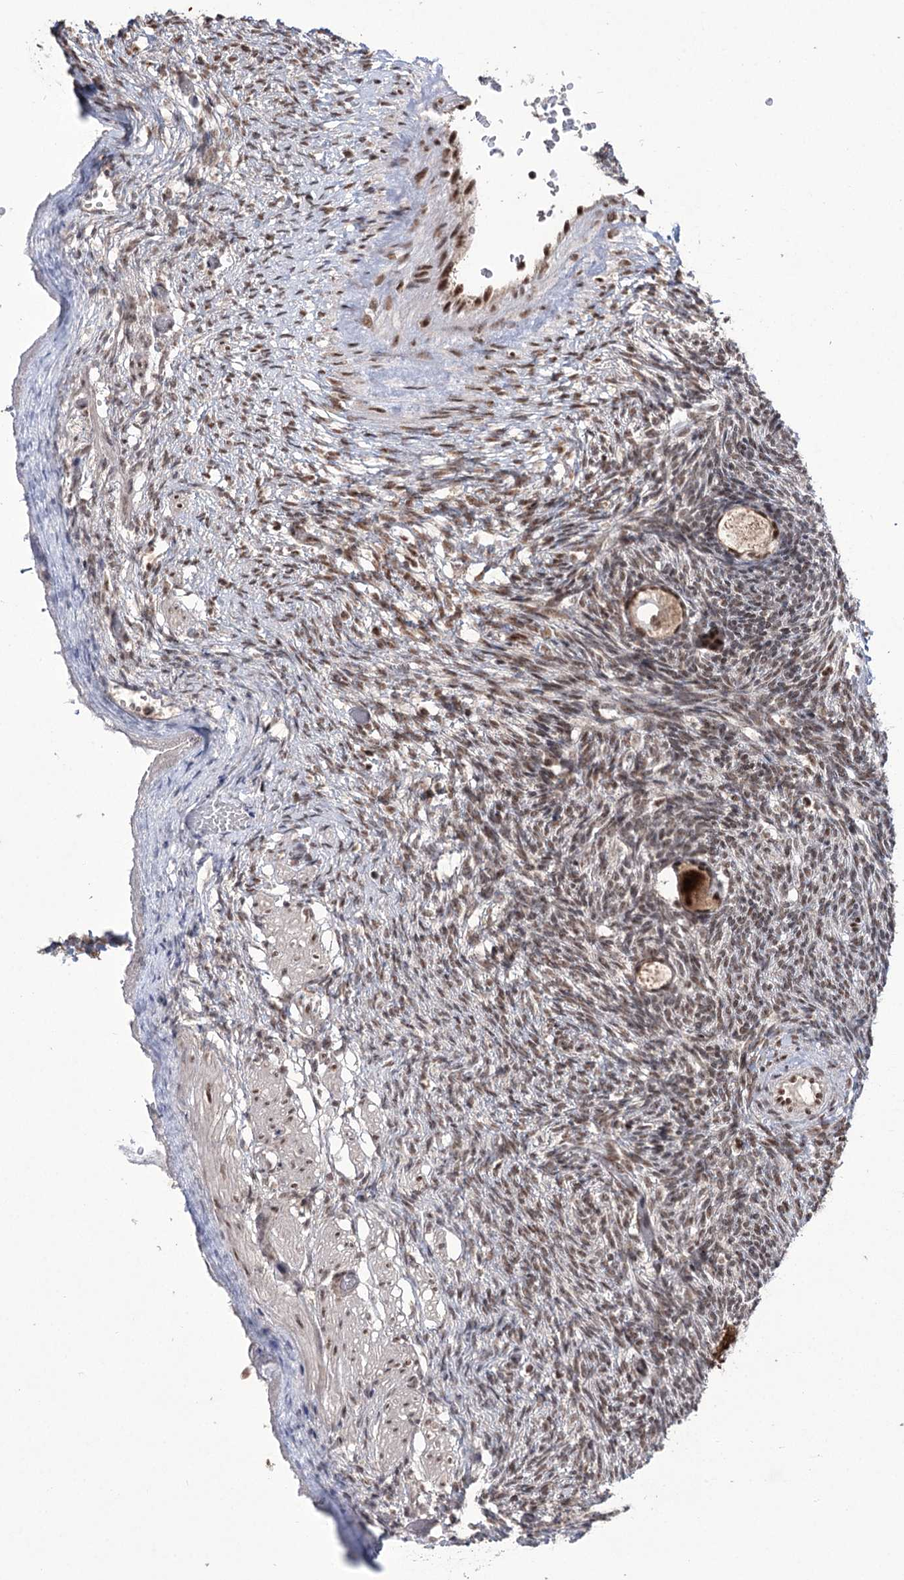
{"staining": {"intensity": "strong", "quantity": ">75%", "location": "cytoplasmic/membranous,nuclear"}, "tissue": "ovary", "cell_type": "Follicle cells", "image_type": "normal", "snomed": [{"axis": "morphology", "description": "Normal tissue, NOS"}, {"axis": "topography", "description": "Ovary"}], "caption": "Ovary stained with immunohistochemistry displays strong cytoplasmic/membranous,nuclear expression in approximately >75% of follicle cells. (DAB (3,3'-diaminobenzidine) IHC, brown staining for protein, blue staining for nuclei).", "gene": "ERCC3", "patient": {"sex": "female", "age": 34}}